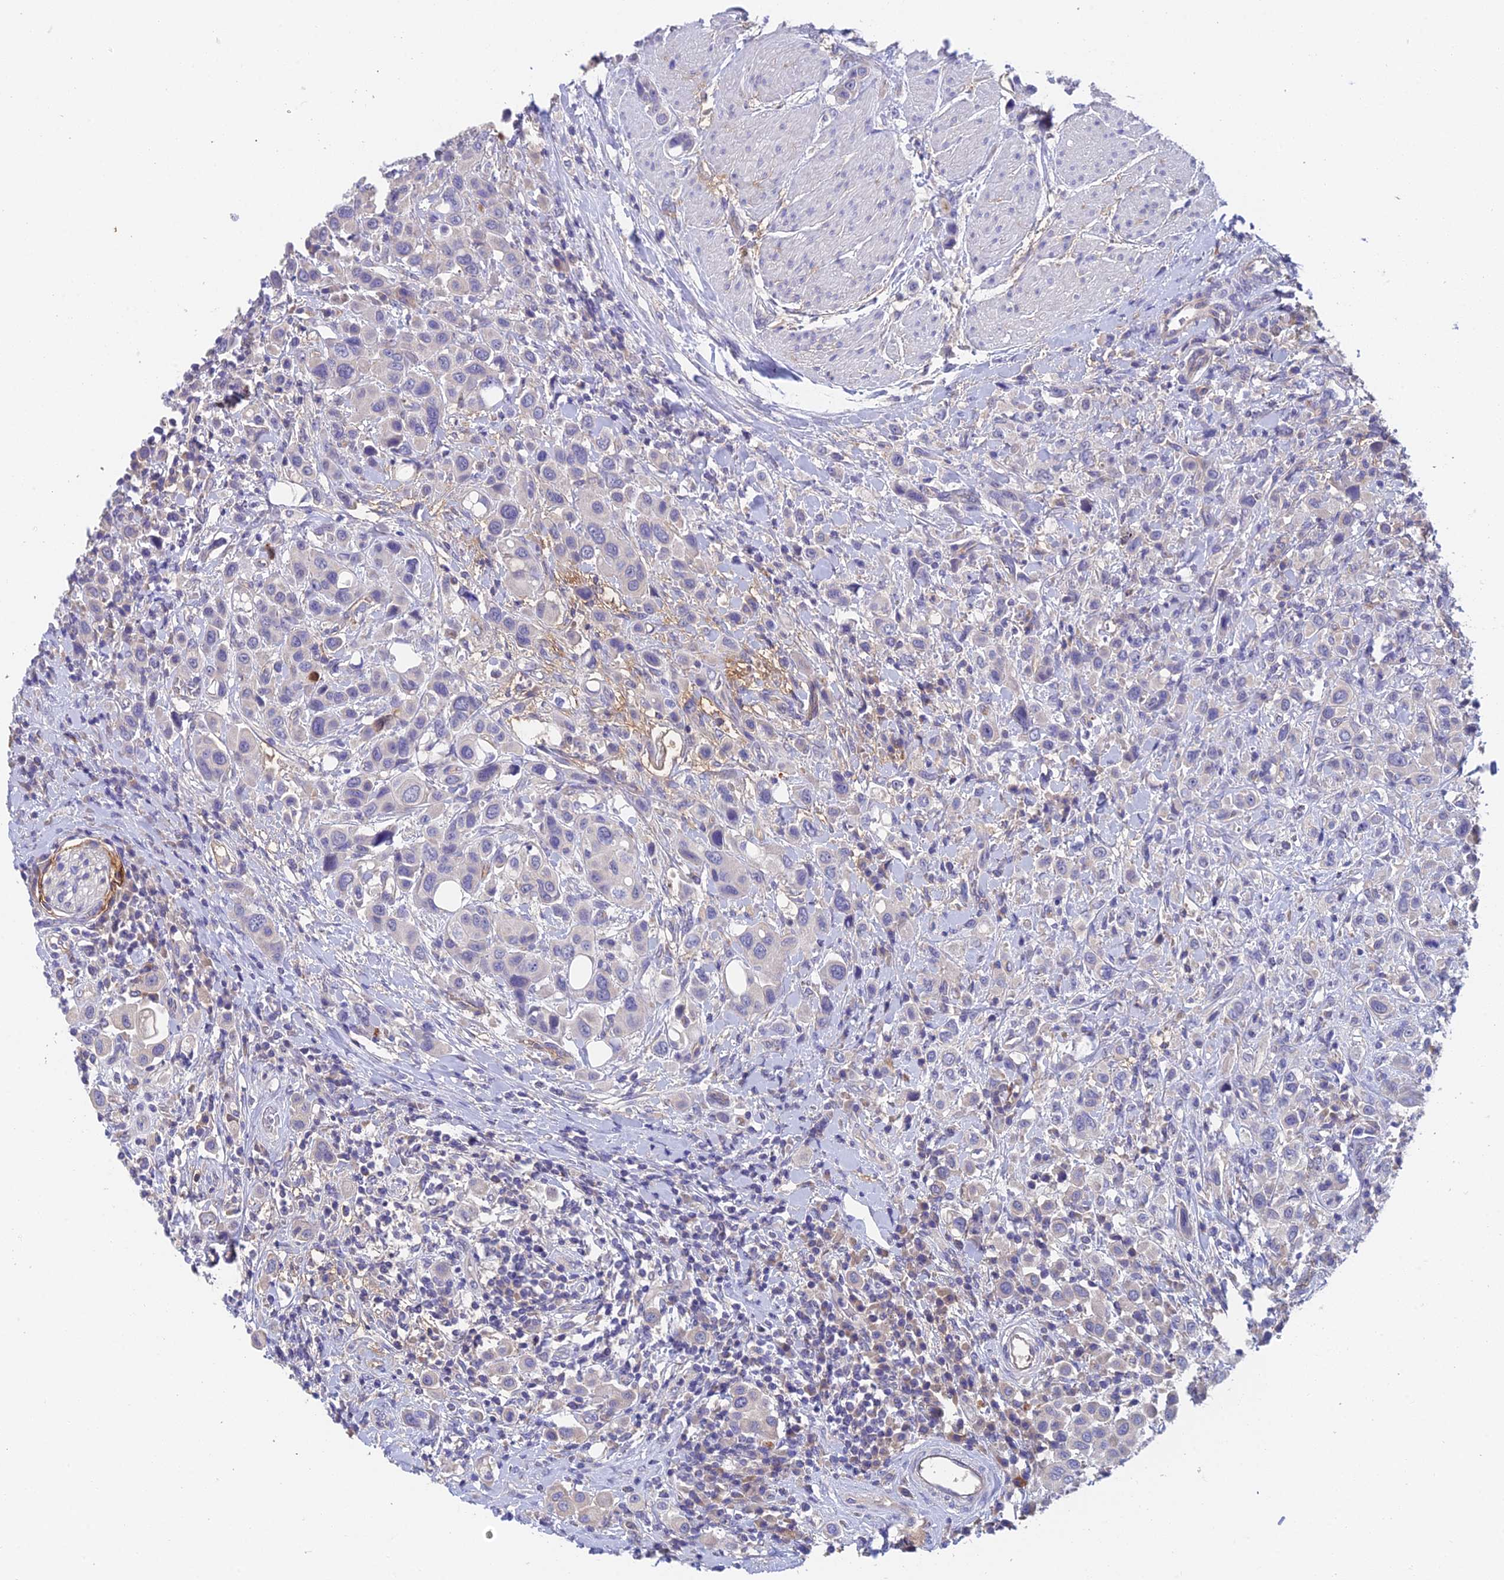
{"staining": {"intensity": "negative", "quantity": "none", "location": "none"}, "tissue": "urothelial cancer", "cell_type": "Tumor cells", "image_type": "cancer", "snomed": [{"axis": "morphology", "description": "Urothelial carcinoma, High grade"}, {"axis": "topography", "description": "Urinary bladder"}], "caption": "Tumor cells are negative for brown protein staining in urothelial carcinoma (high-grade).", "gene": "ADAMTS13", "patient": {"sex": "male", "age": 50}}